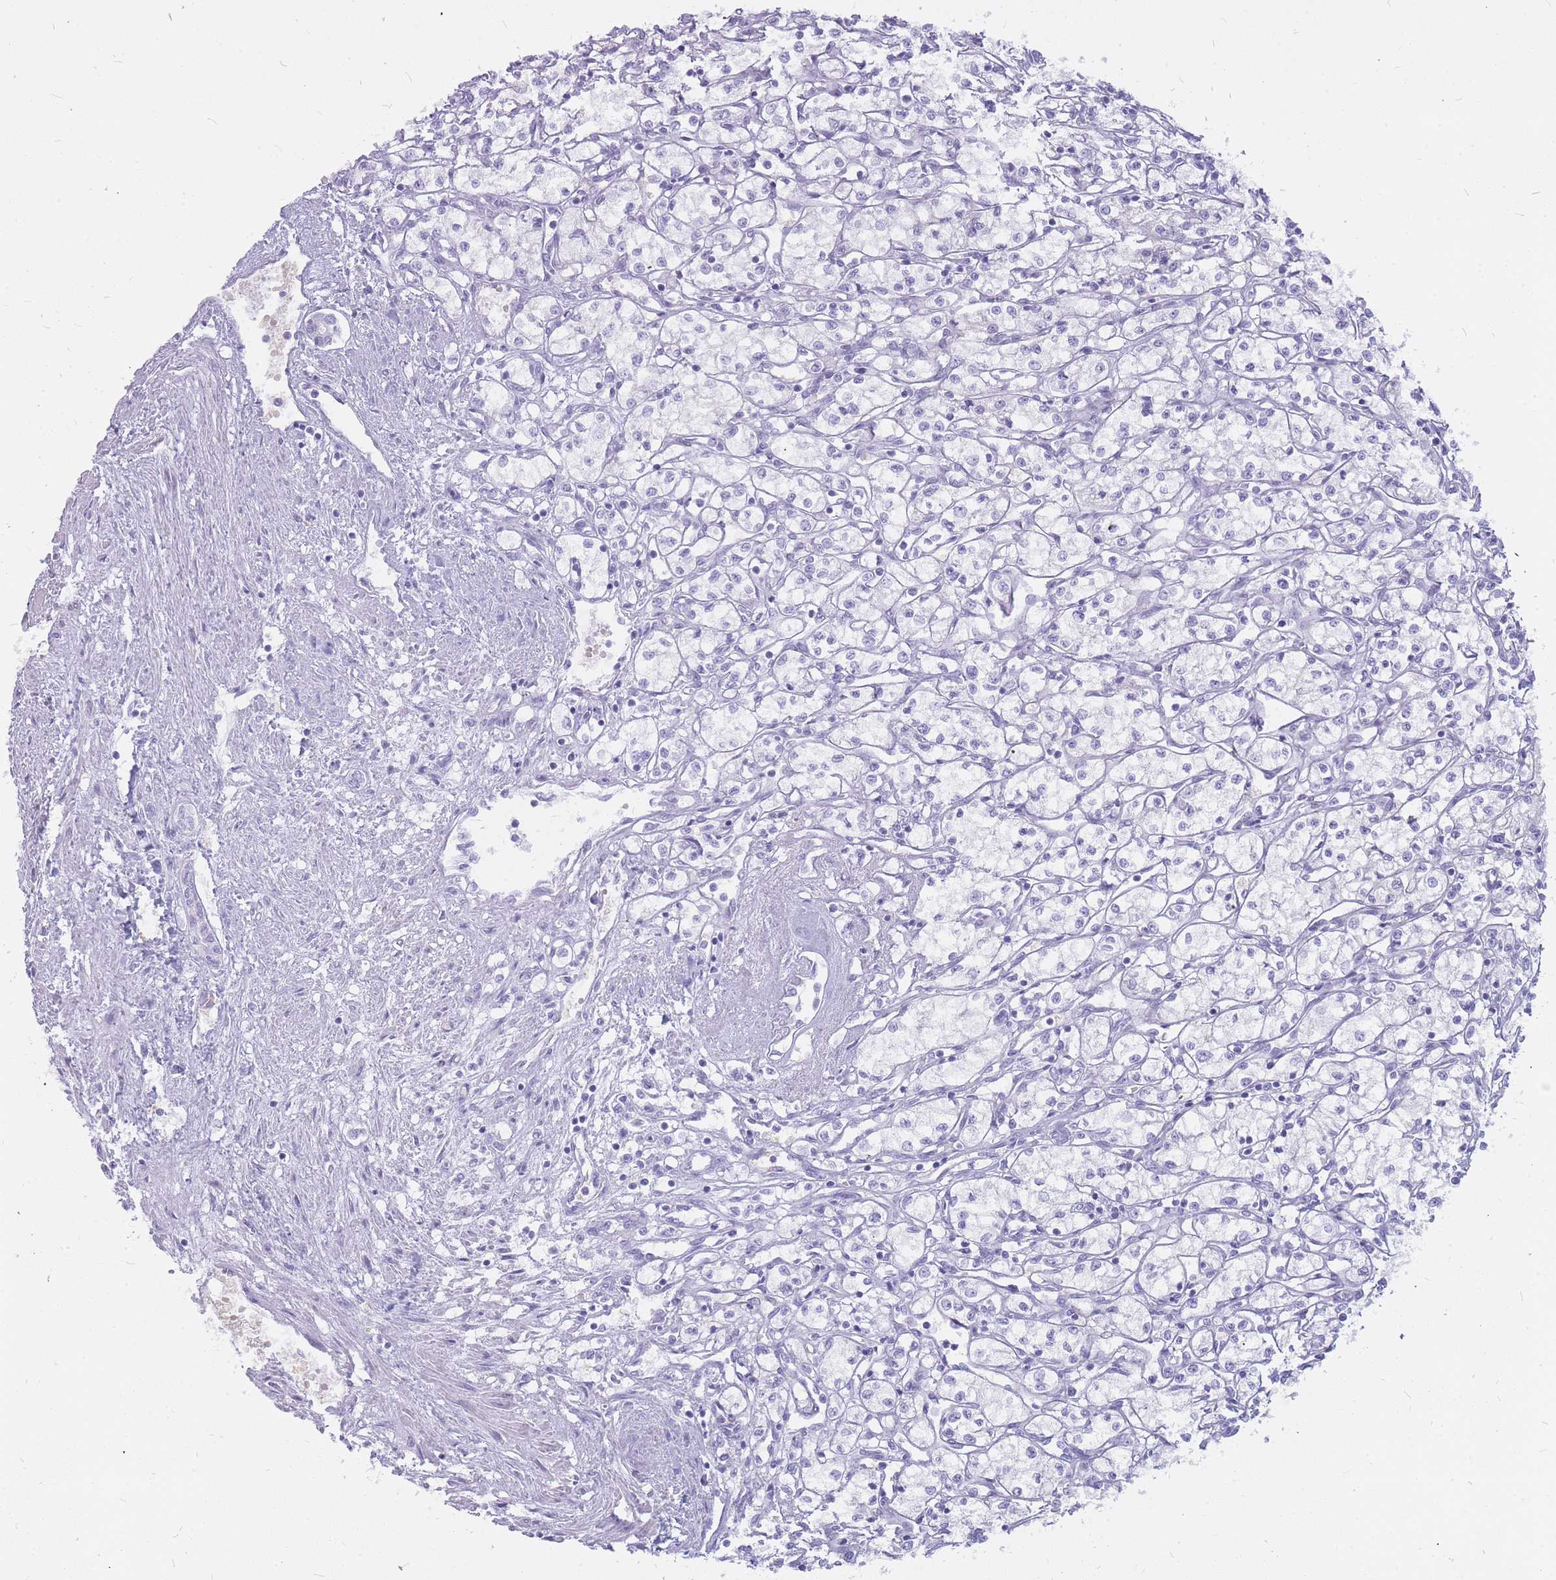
{"staining": {"intensity": "negative", "quantity": "none", "location": "none"}, "tissue": "renal cancer", "cell_type": "Tumor cells", "image_type": "cancer", "snomed": [{"axis": "morphology", "description": "Adenocarcinoma, NOS"}, {"axis": "topography", "description": "Kidney"}], "caption": "A micrograph of renal cancer (adenocarcinoma) stained for a protein exhibits no brown staining in tumor cells.", "gene": "INS", "patient": {"sex": "male", "age": 59}}